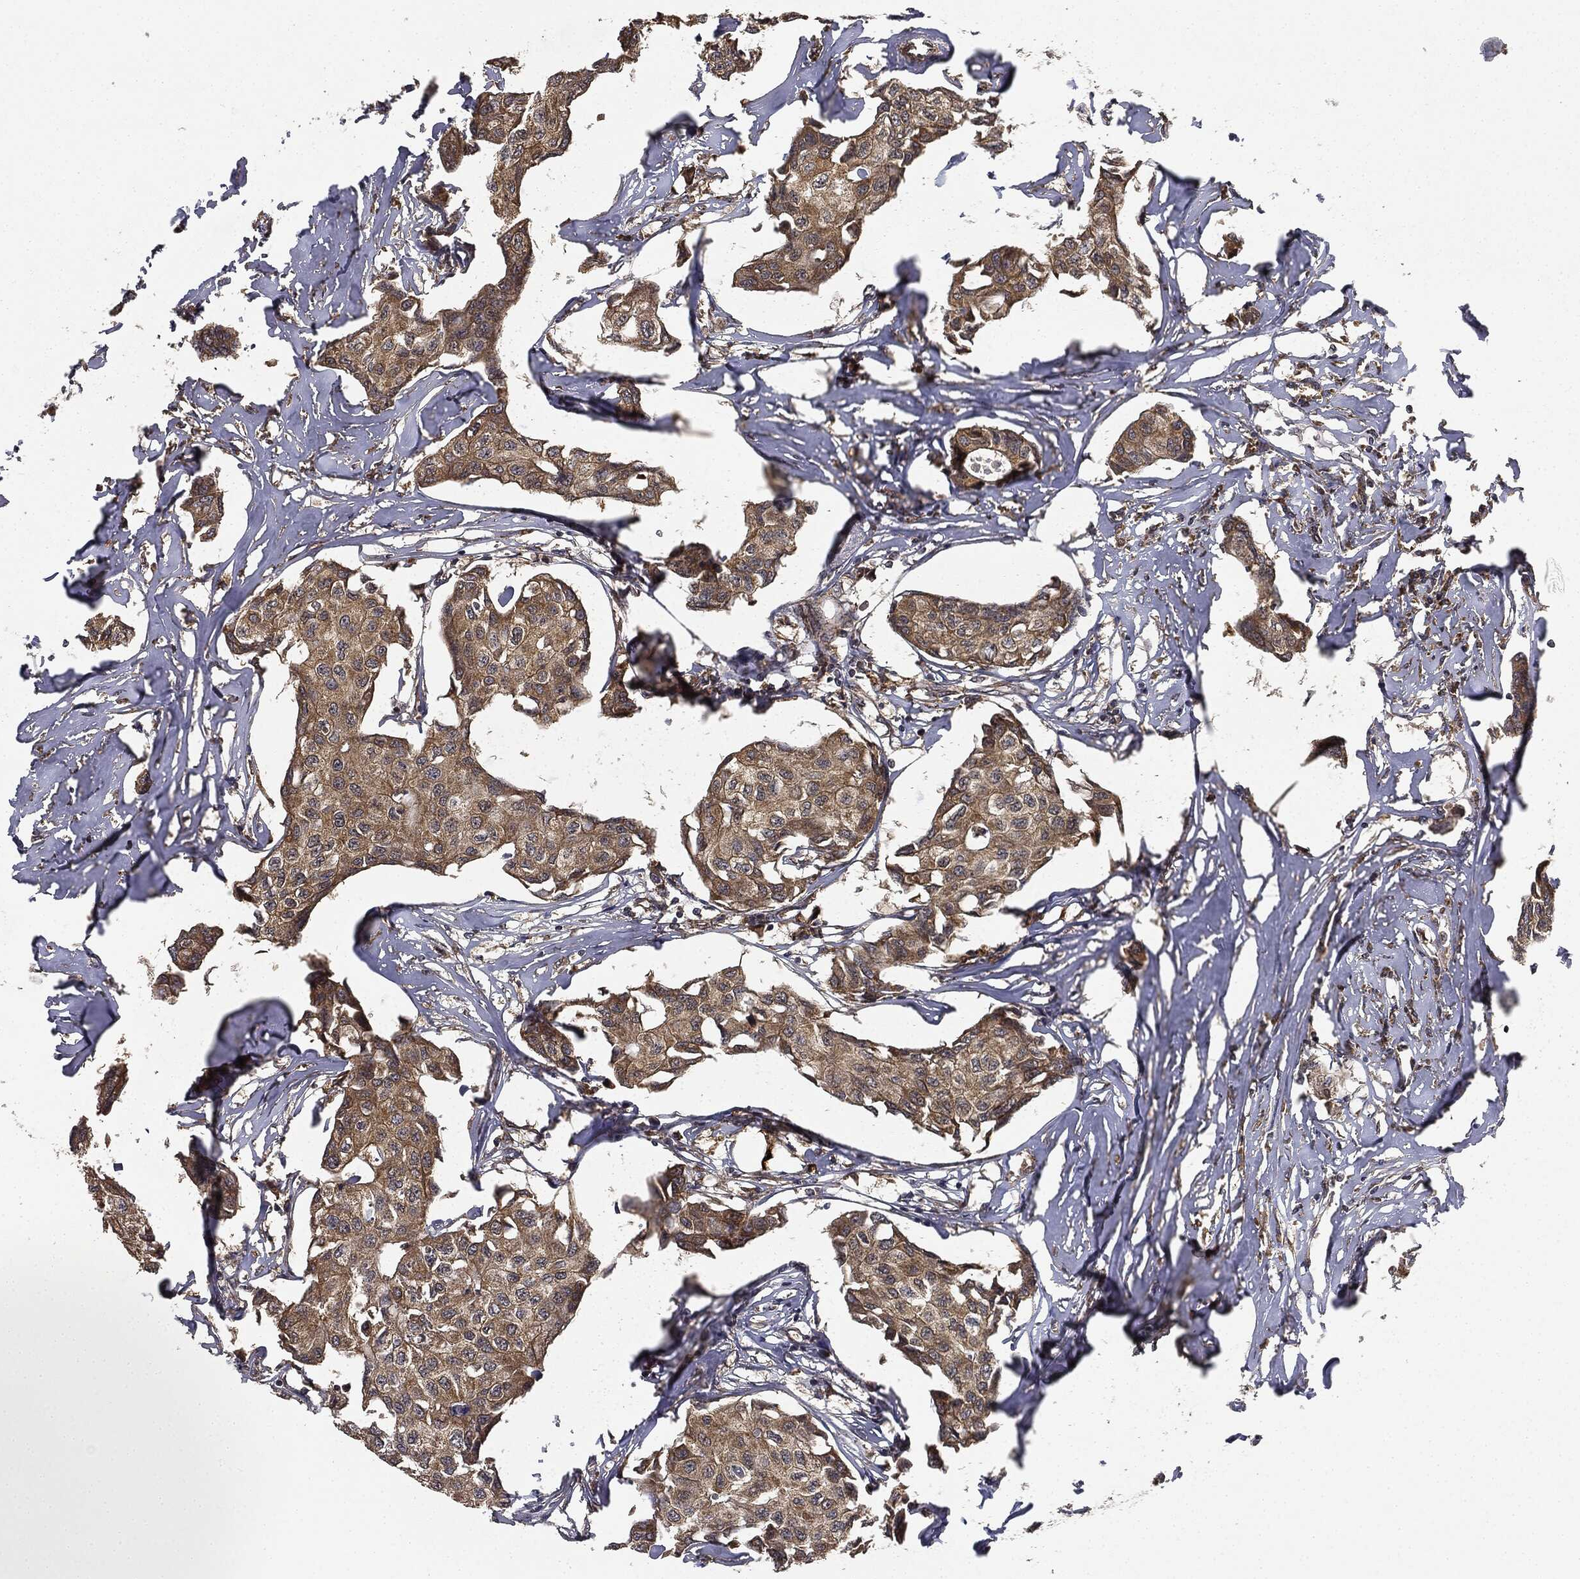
{"staining": {"intensity": "moderate", "quantity": ">75%", "location": "cytoplasmic/membranous"}, "tissue": "breast cancer", "cell_type": "Tumor cells", "image_type": "cancer", "snomed": [{"axis": "morphology", "description": "Duct carcinoma"}, {"axis": "topography", "description": "Breast"}], "caption": "Immunohistochemistry (IHC) image of human breast cancer stained for a protein (brown), which exhibits medium levels of moderate cytoplasmic/membranous staining in about >75% of tumor cells.", "gene": "MIER2", "patient": {"sex": "female", "age": 80}}